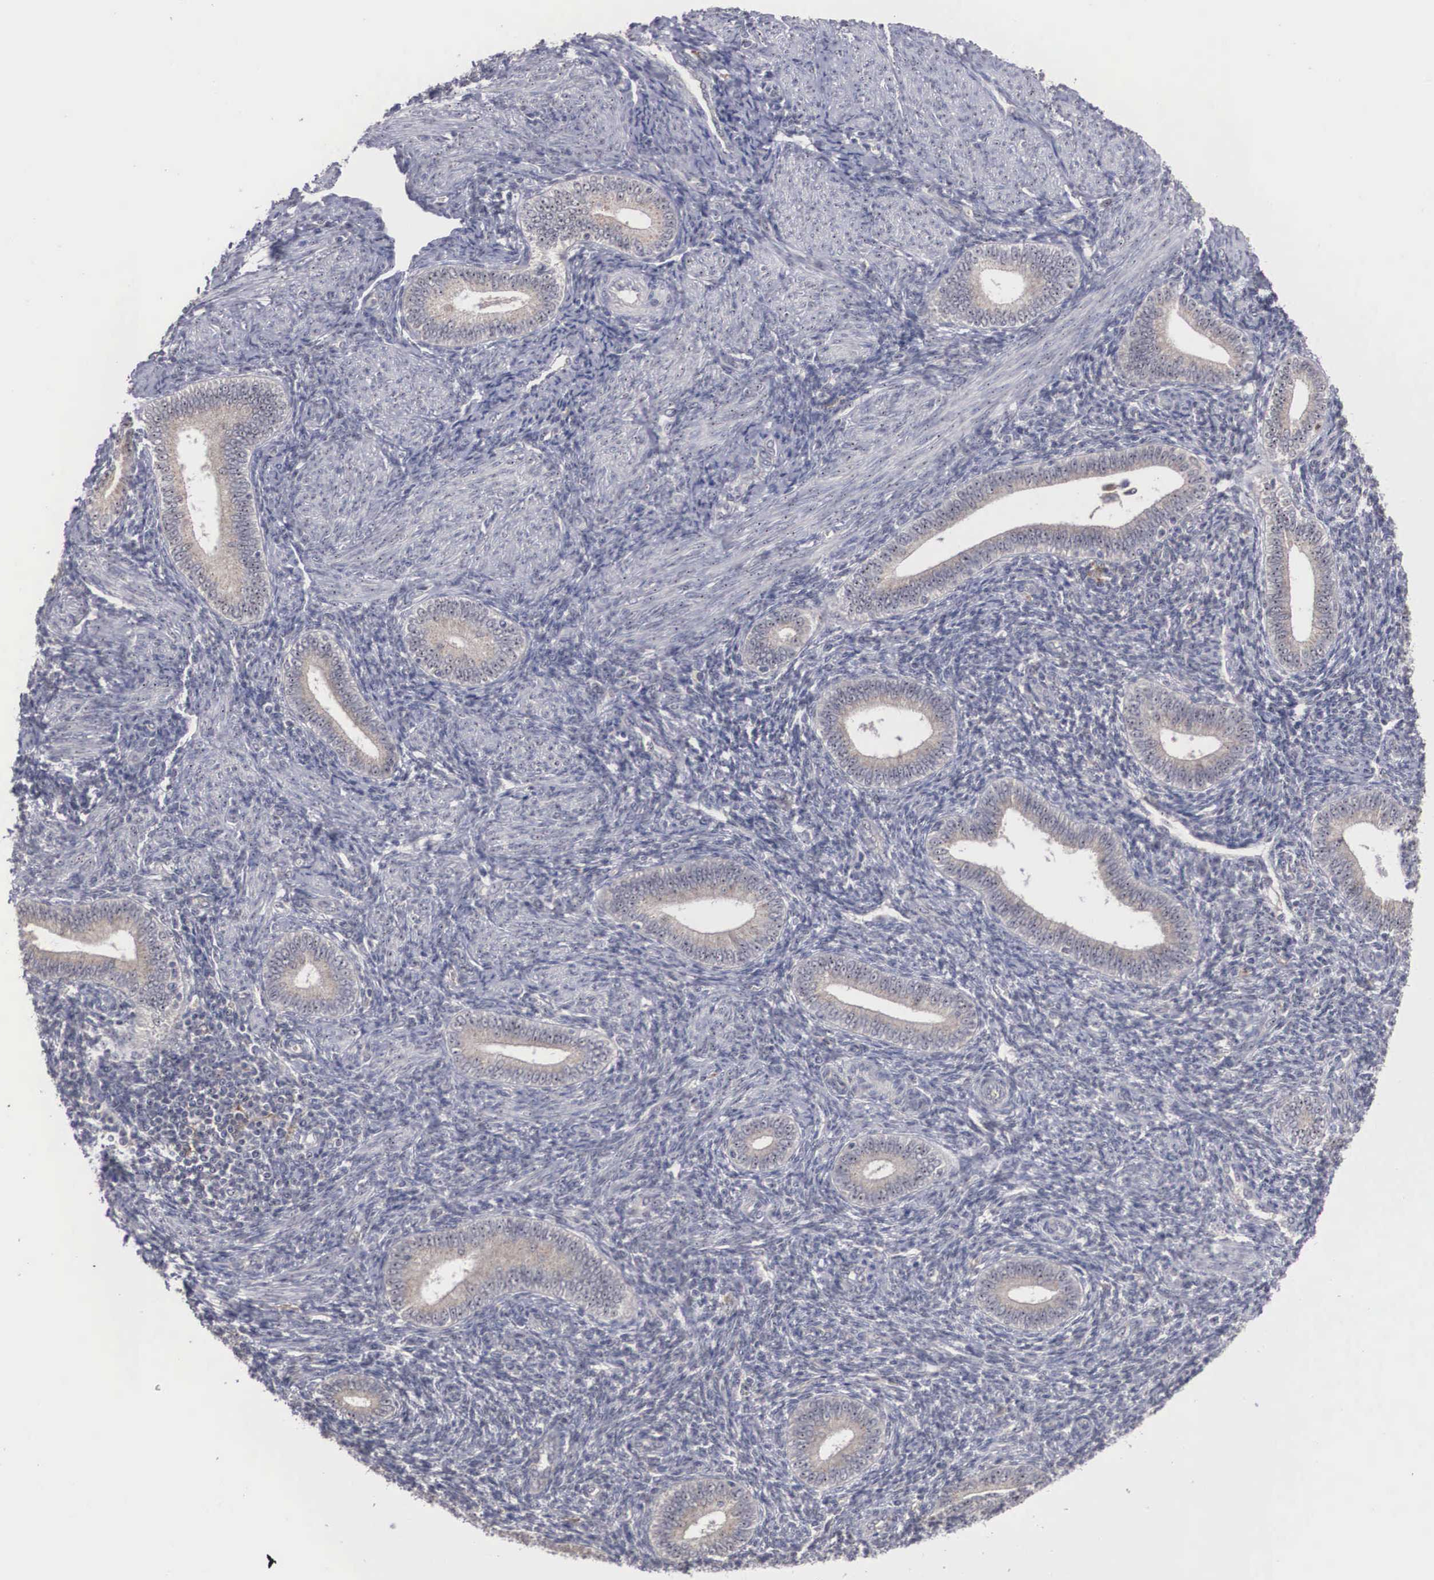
{"staining": {"intensity": "weak", "quantity": "<25%", "location": "cytoplasmic/membranous"}, "tissue": "endometrium", "cell_type": "Cells in endometrial stroma", "image_type": "normal", "snomed": [{"axis": "morphology", "description": "Normal tissue, NOS"}, {"axis": "topography", "description": "Endometrium"}], "caption": "IHC photomicrograph of benign endometrium: human endometrium stained with DAB (3,3'-diaminobenzidine) exhibits no significant protein staining in cells in endometrial stroma. The staining was performed using DAB to visualize the protein expression in brown, while the nuclei were stained in blue with hematoxylin (Magnification: 20x).", "gene": "AMN", "patient": {"sex": "female", "age": 35}}